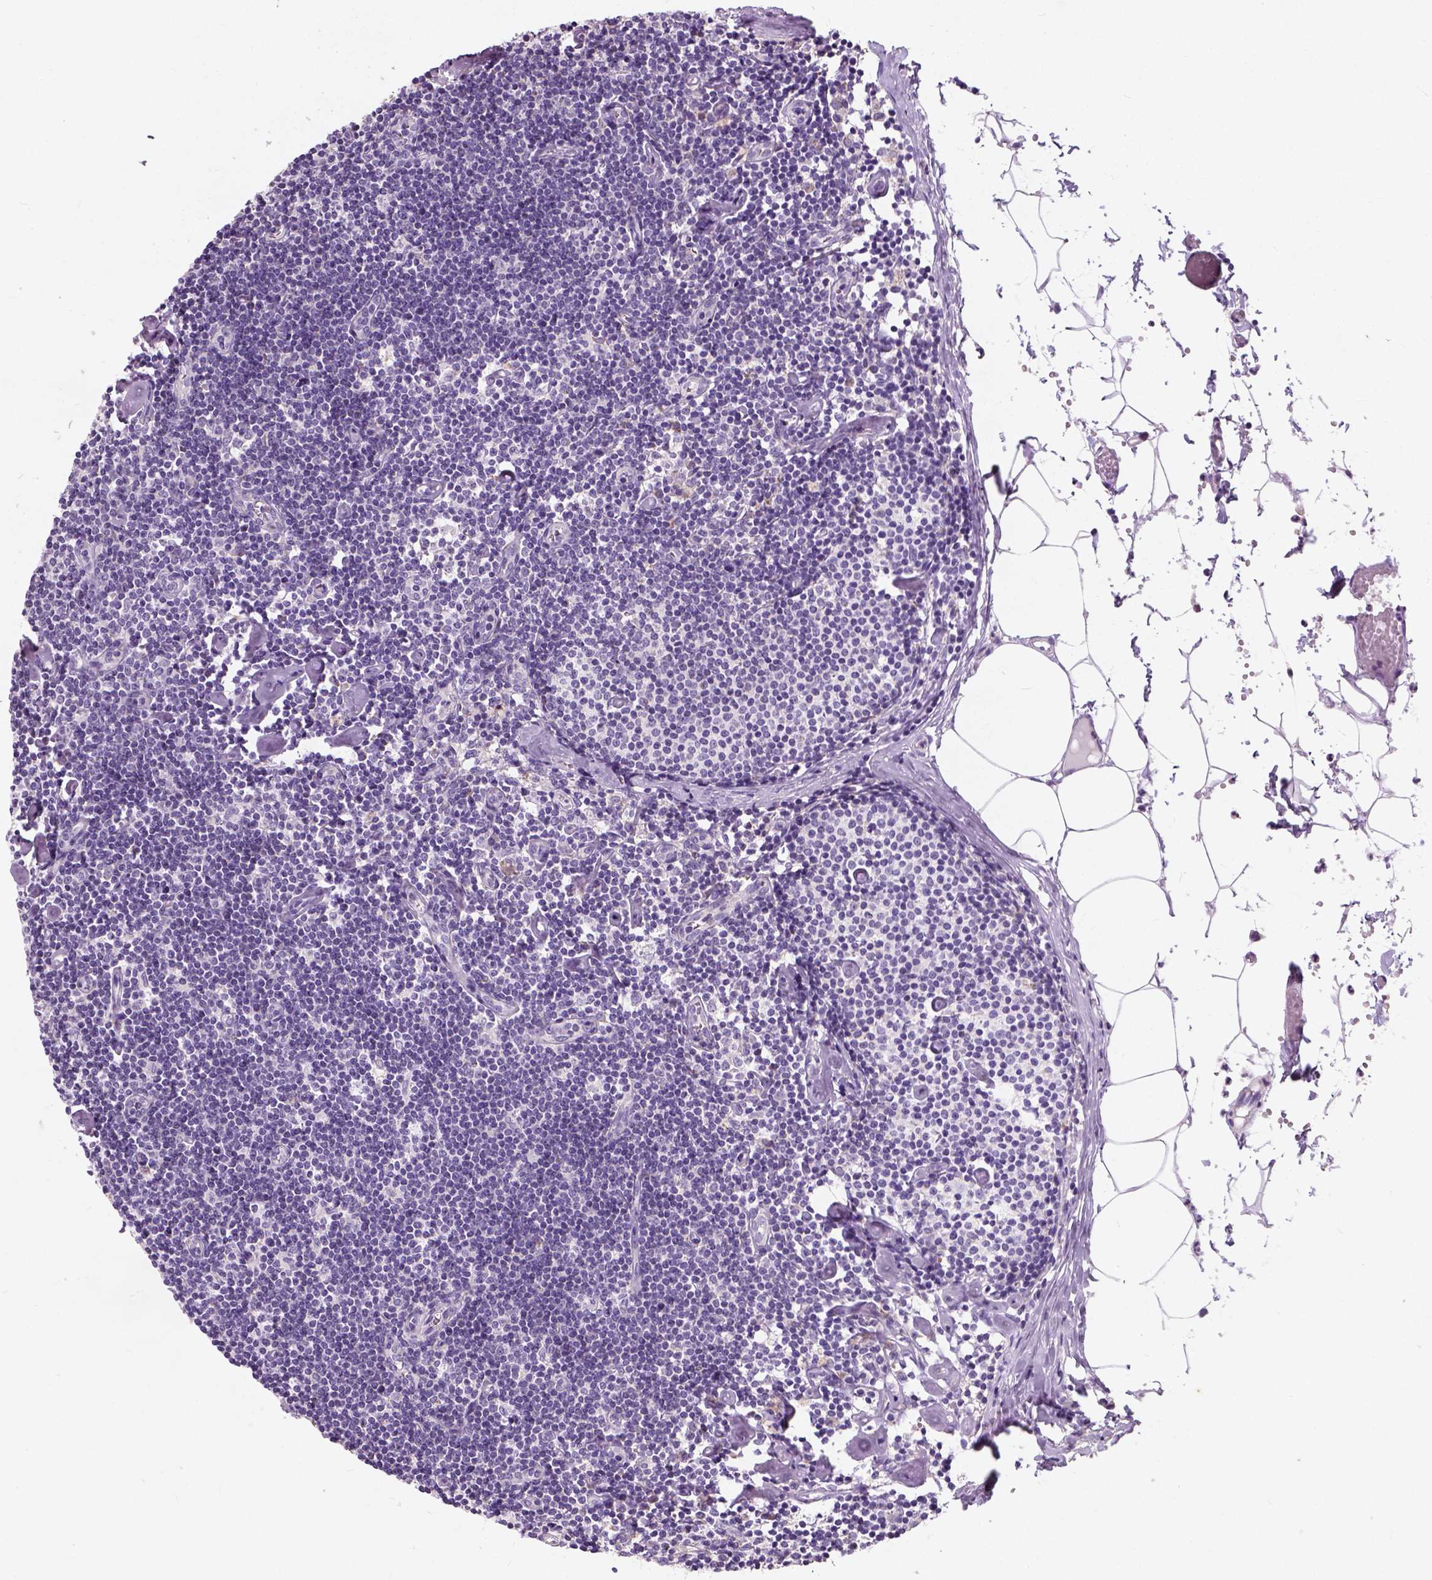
{"staining": {"intensity": "negative", "quantity": "none", "location": "none"}, "tissue": "lymph node", "cell_type": "Germinal center cells", "image_type": "normal", "snomed": [{"axis": "morphology", "description": "Normal tissue, NOS"}, {"axis": "topography", "description": "Lymph node"}], "caption": "Micrograph shows no significant protein staining in germinal center cells of benign lymph node. Nuclei are stained in blue.", "gene": "CHODL", "patient": {"sex": "female", "age": 42}}